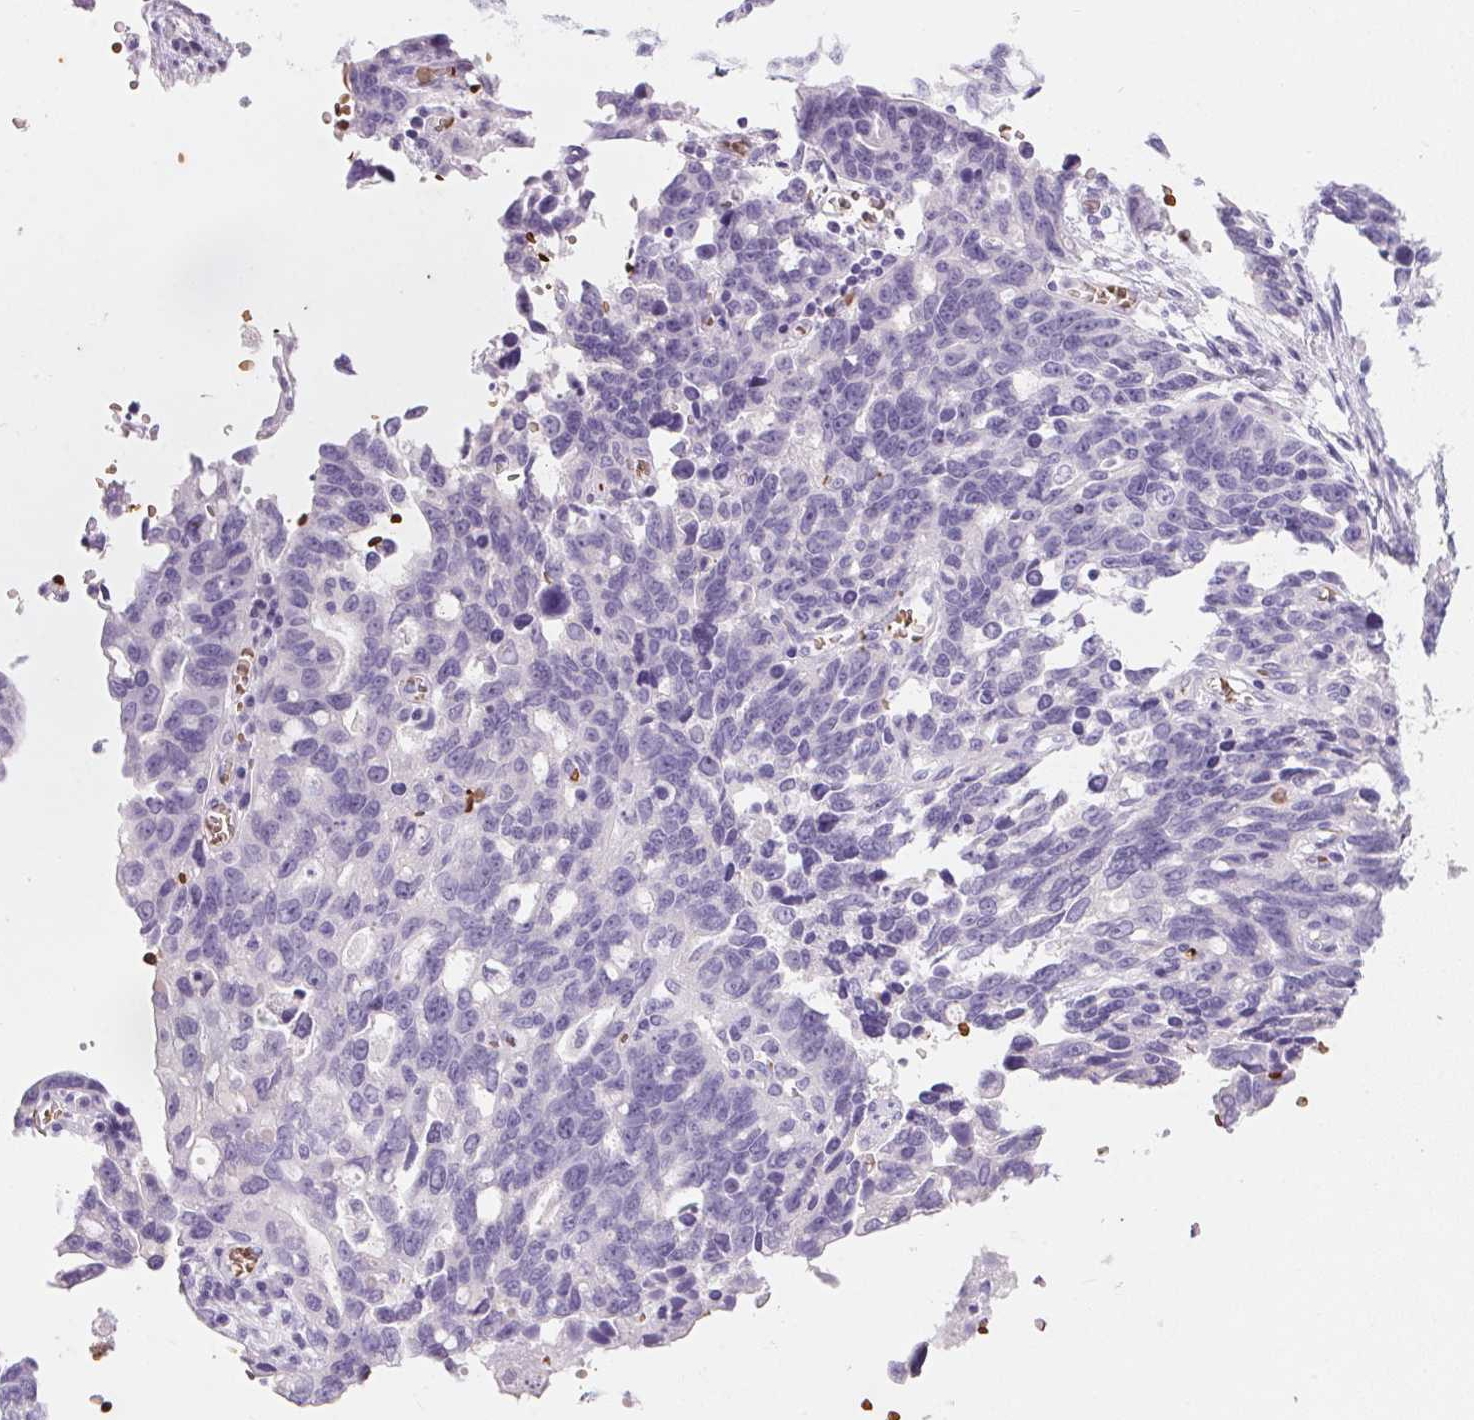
{"staining": {"intensity": "negative", "quantity": "none", "location": "none"}, "tissue": "ovarian cancer", "cell_type": "Tumor cells", "image_type": "cancer", "snomed": [{"axis": "morphology", "description": "Cystadenocarcinoma, serous, NOS"}, {"axis": "topography", "description": "Ovary"}], "caption": "Immunohistochemical staining of serous cystadenocarcinoma (ovarian) exhibits no significant expression in tumor cells. (Stains: DAB immunohistochemistry with hematoxylin counter stain, Microscopy: brightfield microscopy at high magnification).", "gene": "HBQ1", "patient": {"sex": "female", "age": 69}}